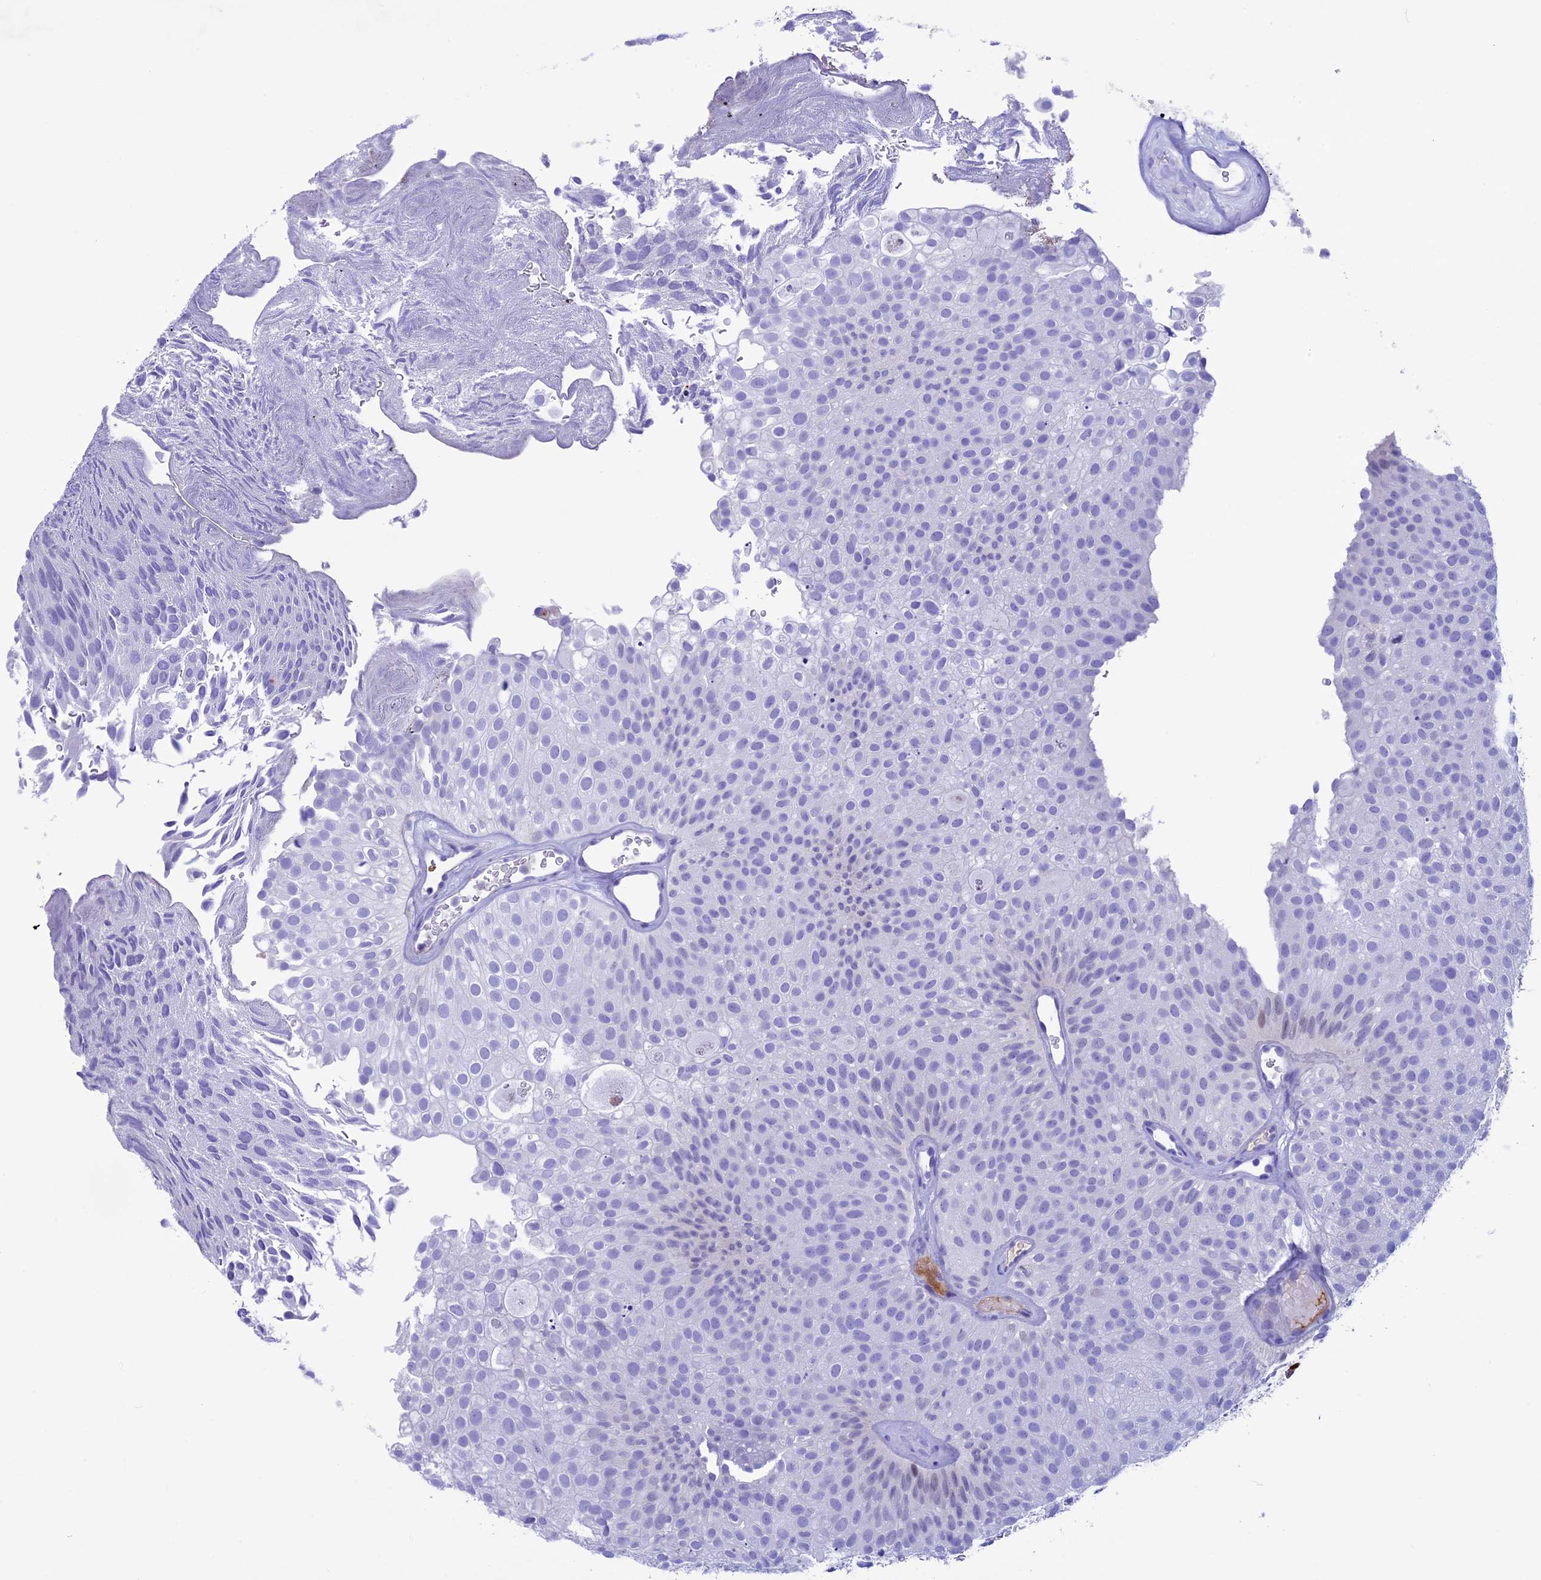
{"staining": {"intensity": "negative", "quantity": "none", "location": "none"}, "tissue": "urothelial cancer", "cell_type": "Tumor cells", "image_type": "cancer", "snomed": [{"axis": "morphology", "description": "Urothelial carcinoma, Low grade"}, {"axis": "topography", "description": "Urinary bladder"}], "caption": "This micrograph is of urothelial cancer stained with immunohistochemistry (IHC) to label a protein in brown with the nuclei are counter-stained blue. There is no positivity in tumor cells. The staining was performed using DAB to visualize the protein expression in brown, while the nuclei were stained in blue with hematoxylin (Magnification: 20x).", "gene": "IGSF6", "patient": {"sex": "male", "age": 78}}